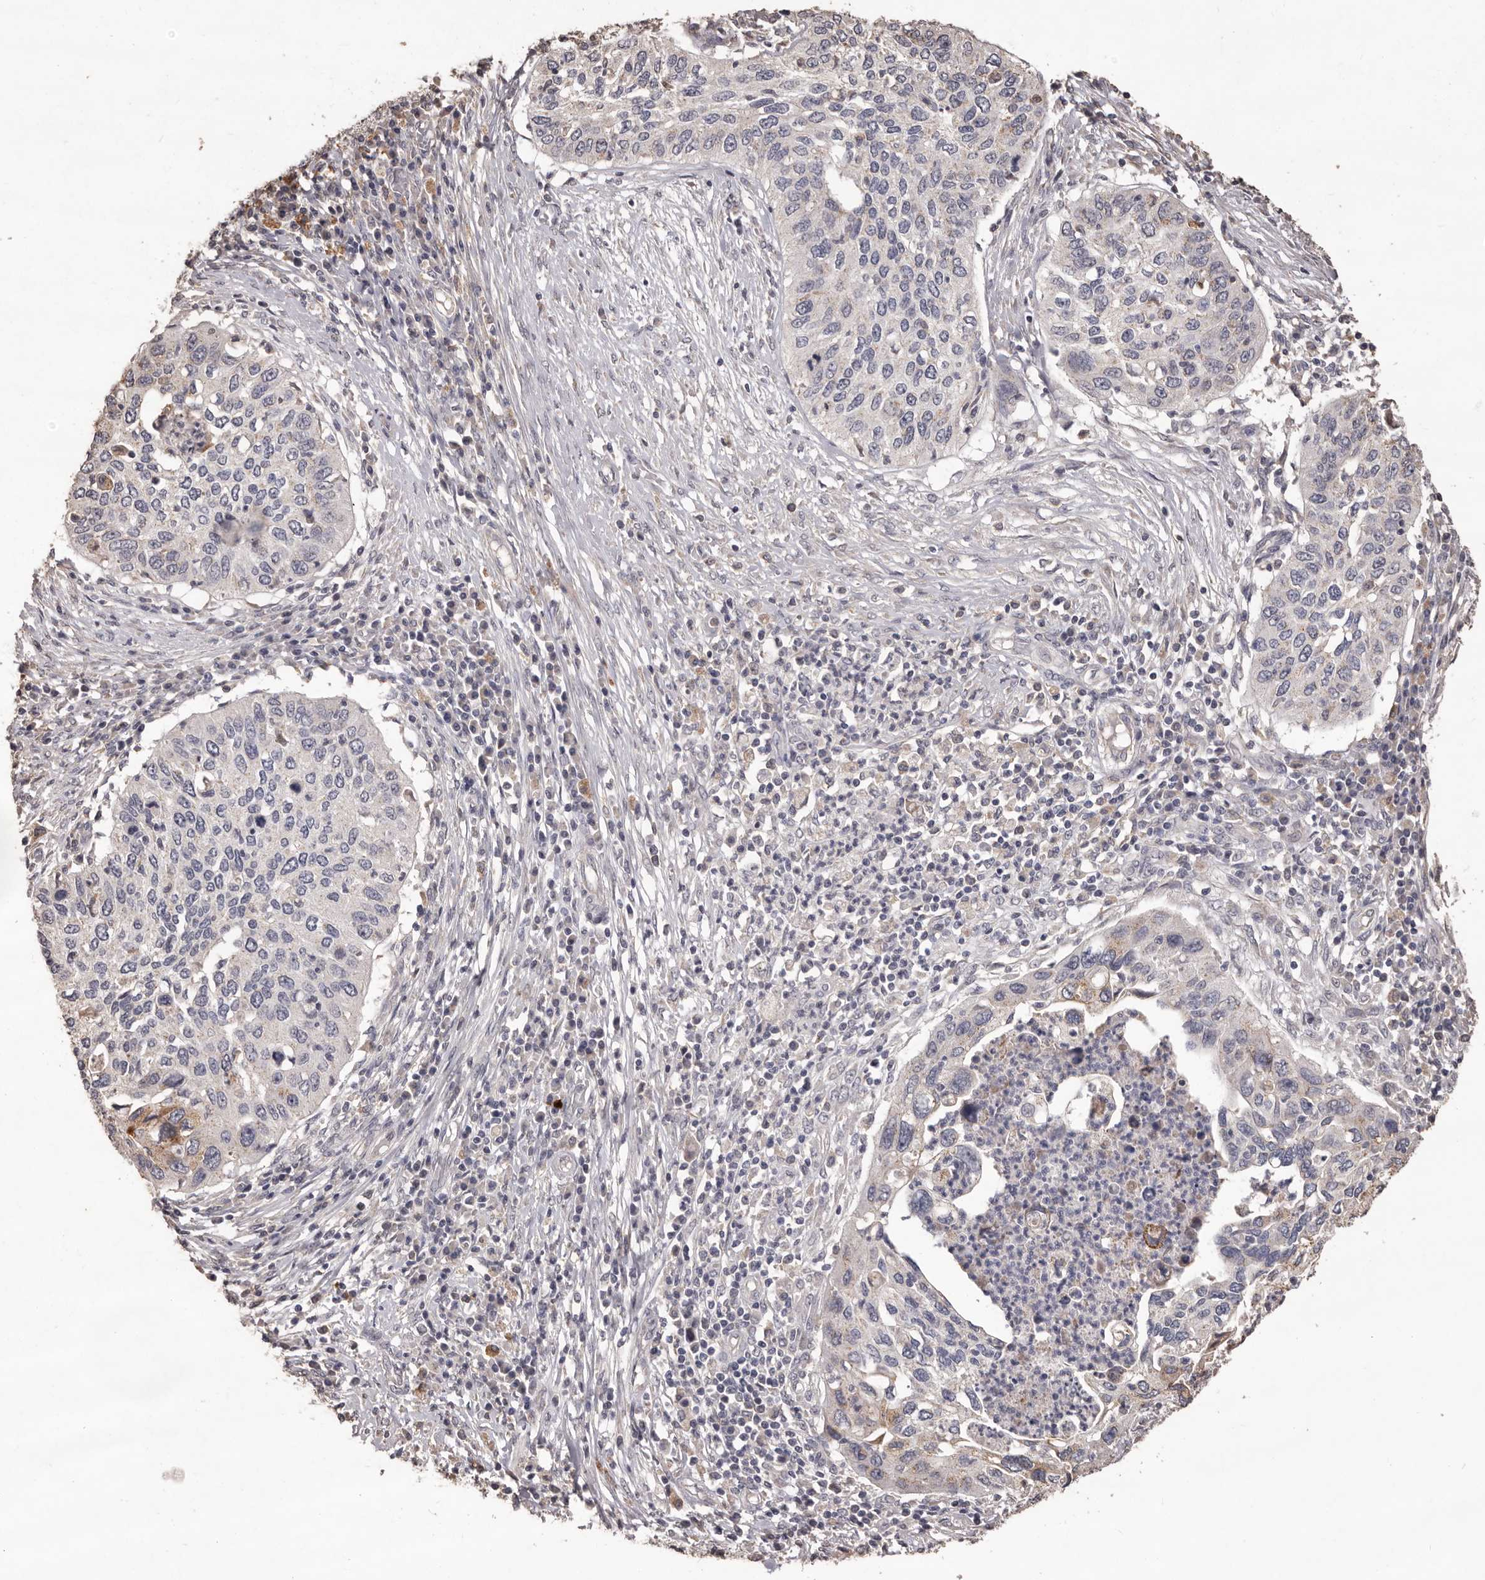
{"staining": {"intensity": "negative", "quantity": "none", "location": "none"}, "tissue": "cervical cancer", "cell_type": "Tumor cells", "image_type": "cancer", "snomed": [{"axis": "morphology", "description": "Squamous cell carcinoma, NOS"}, {"axis": "topography", "description": "Cervix"}], "caption": "This is a histopathology image of IHC staining of cervical cancer (squamous cell carcinoma), which shows no expression in tumor cells. Nuclei are stained in blue.", "gene": "PRSS27", "patient": {"sex": "female", "age": 38}}